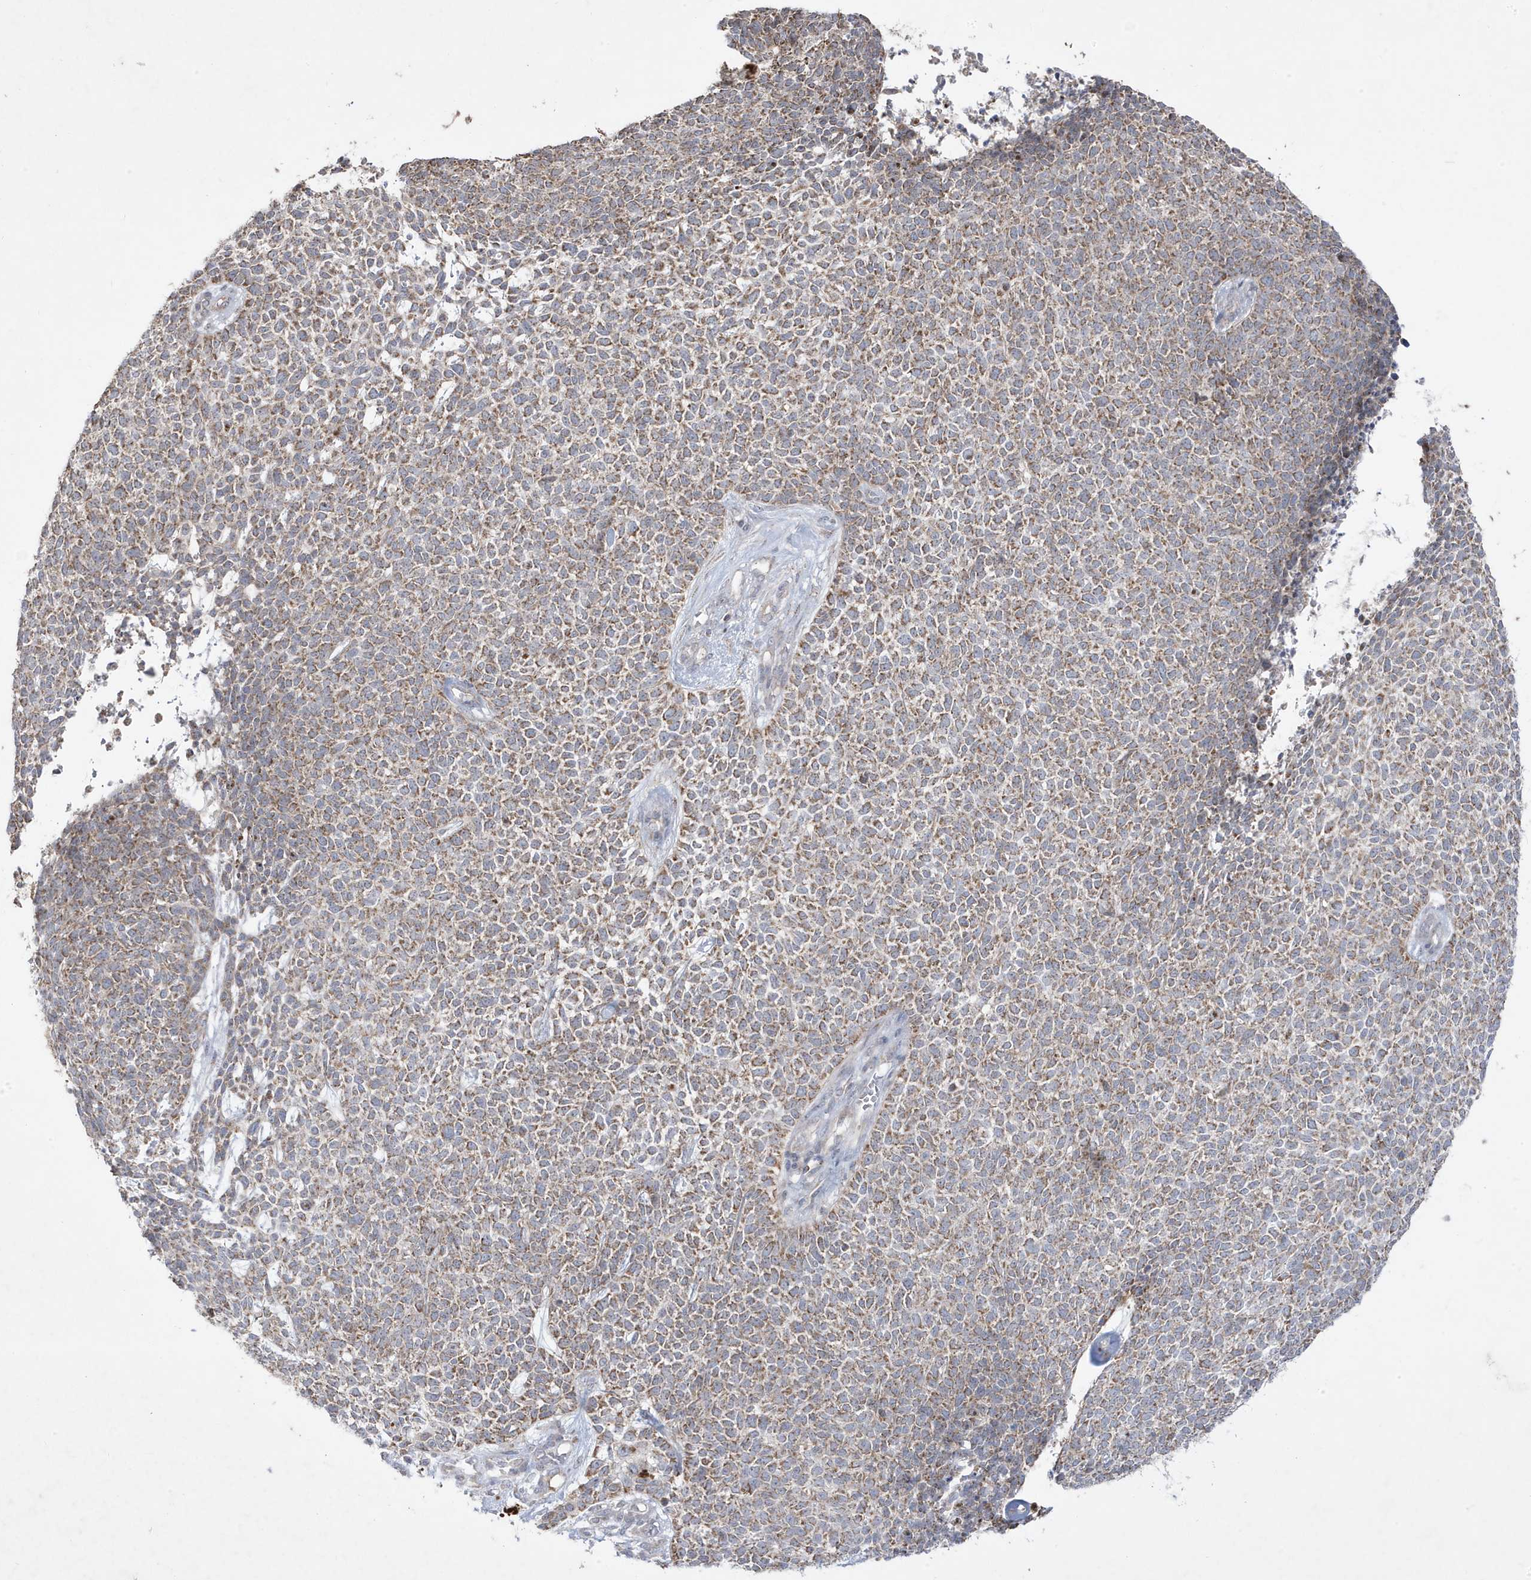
{"staining": {"intensity": "moderate", "quantity": ">75%", "location": "cytoplasmic/membranous"}, "tissue": "skin cancer", "cell_type": "Tumor cells", "image_type": "cancer", "snomed": [{"axis": "morphology", "description": "Basal cell carcinoma"}, {"axis": "topography", "description": "Skin"}], "caption": "Protein expression analysis of human skin basal cell carcinoma reveals moderate cytoplasmic/membranous staining in about >75% of tumor cells.", "gene": "ADAMTSL3", "patient": {"sex": "female", "age": 84}}